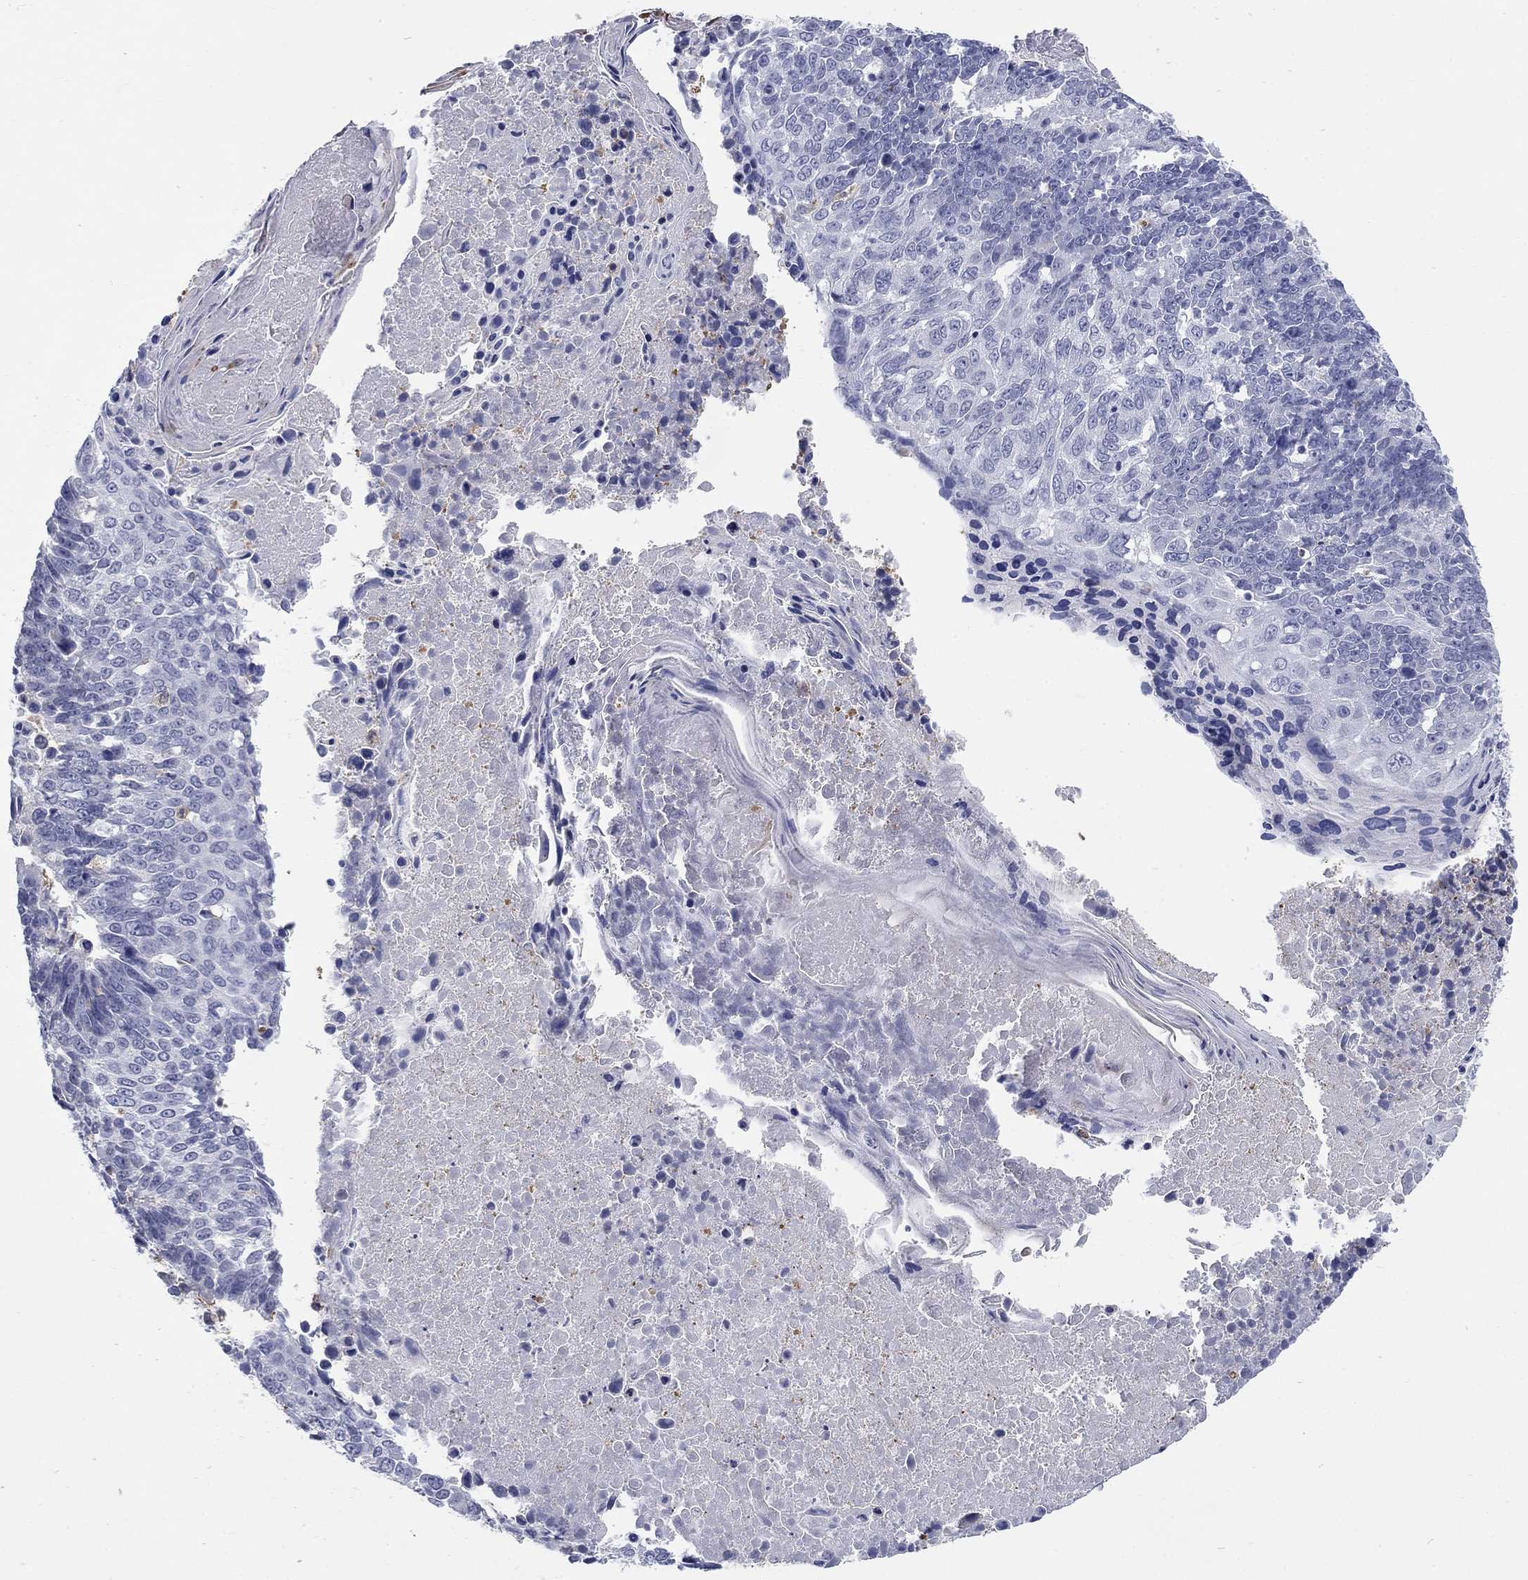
{"staining": {"intensity": "negative", "quantity": "none", "location": "none"}, "tissue": "lung cancer", "cell_type": "Tumor cells", "image_type": "cancer", "snomed": [{"axis": "morphology", "description": "Squamous cell carcinoma, NOS"}, {"axis": "topography", "description": "Lung"}], "caption": "A photomicrograph of lung cancer (squamous cell carcinoma) stained for a protein reveals no brown staining in tumor cells. The staining was performed using DAB (3,3'-diaminobenzidine) to visualize the protein expression in brown, while the nuclei were stained in blue with hematoxylin (Magnification: 20x).", "gene": "ECEL1", "patient": {"sex": "male", "age": 73}}